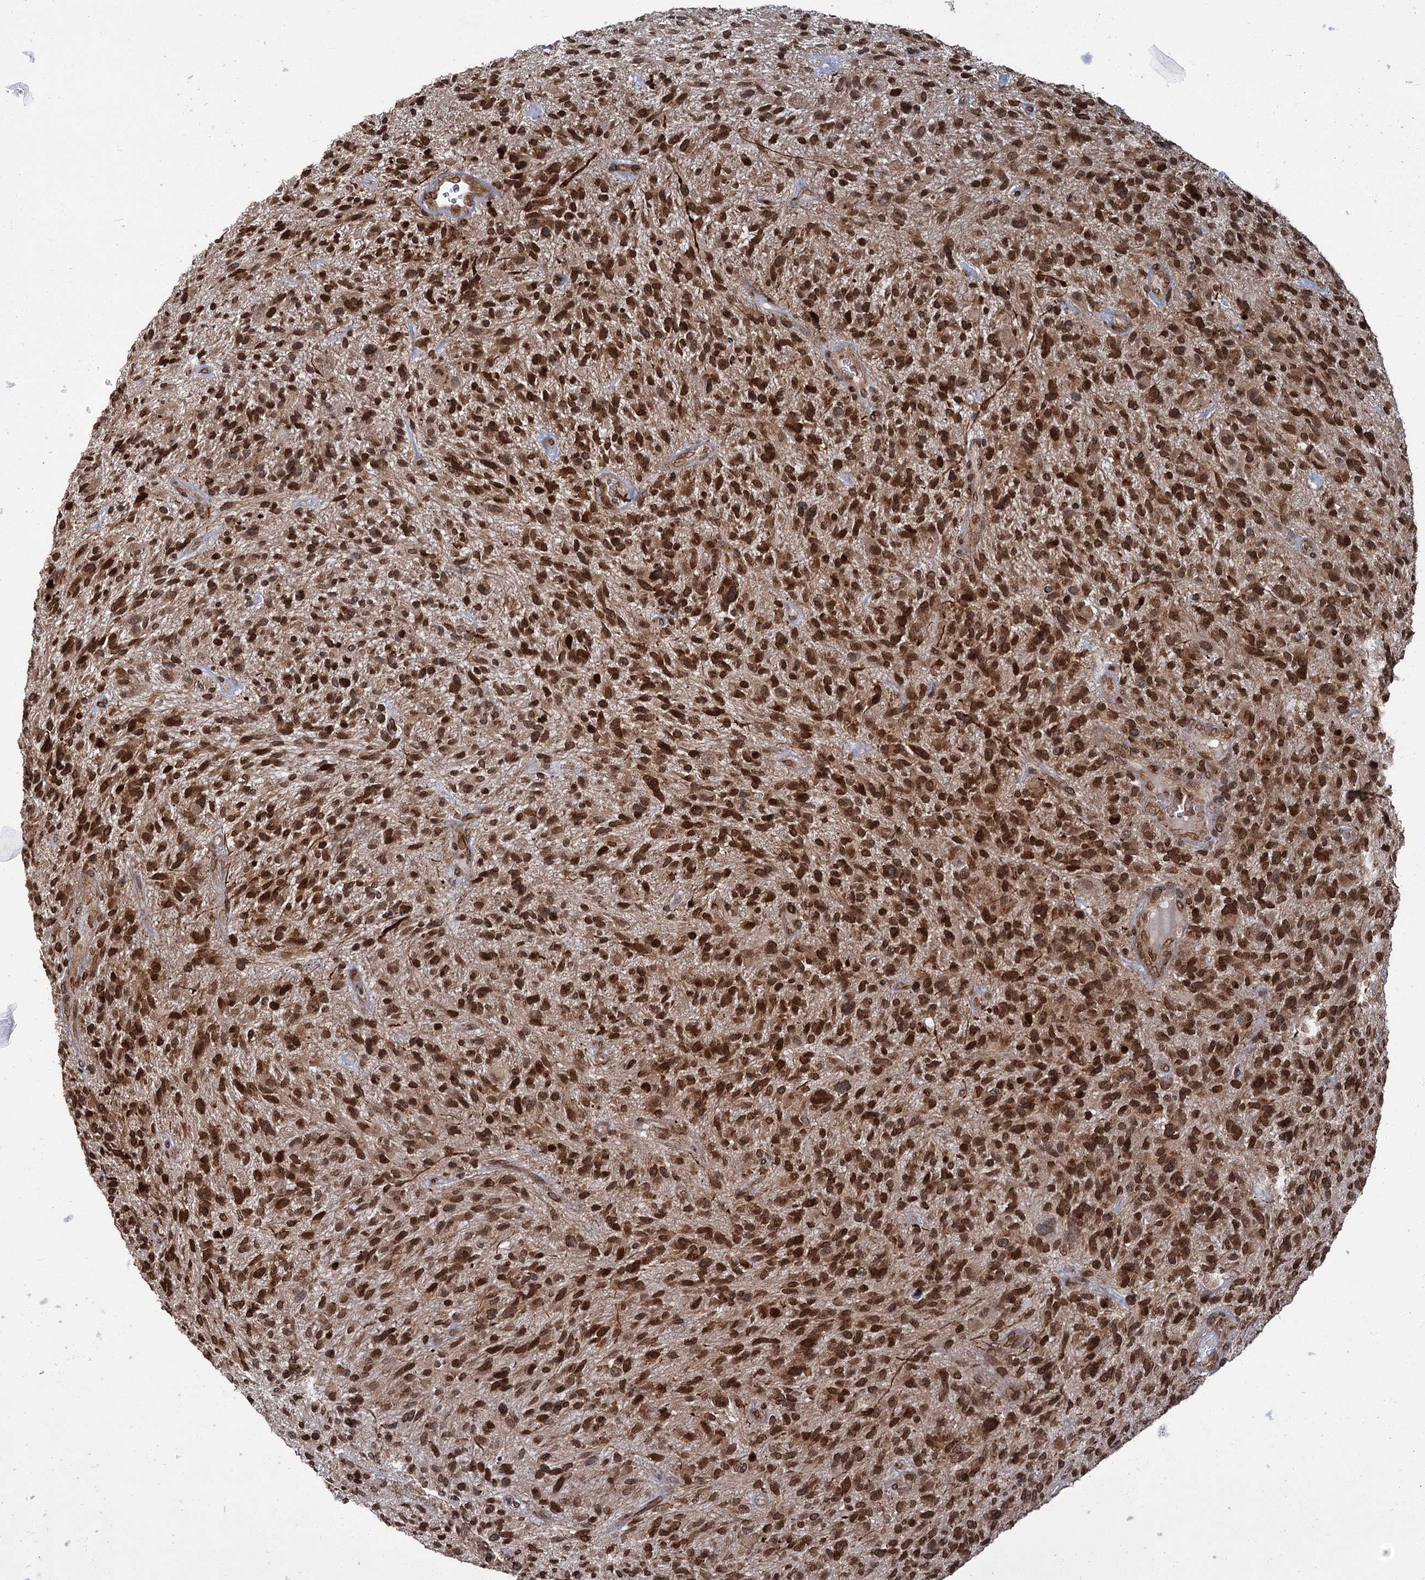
{"staining": {"intensity": "strong", "quantity": ">75%", "location": "cytoplasmic/membranous,nuclear"}, "tissue": "glioma", "cell_type": "Tumor cells", "image_type": "cancer", "snomed": [{"axis": "morphology", "description": "Glioma, malignant, High grade"}, {"axis": "topography", "description": "Brain"}], "caption": "This photomicrograph demonstrates IHC staining of glioma, with high strong cytoplasmic/membranous and nuclear expression in about >75% of tumor cells.", "gene": "CFAP46", "patient": {"sex": "male", "age": 47}}